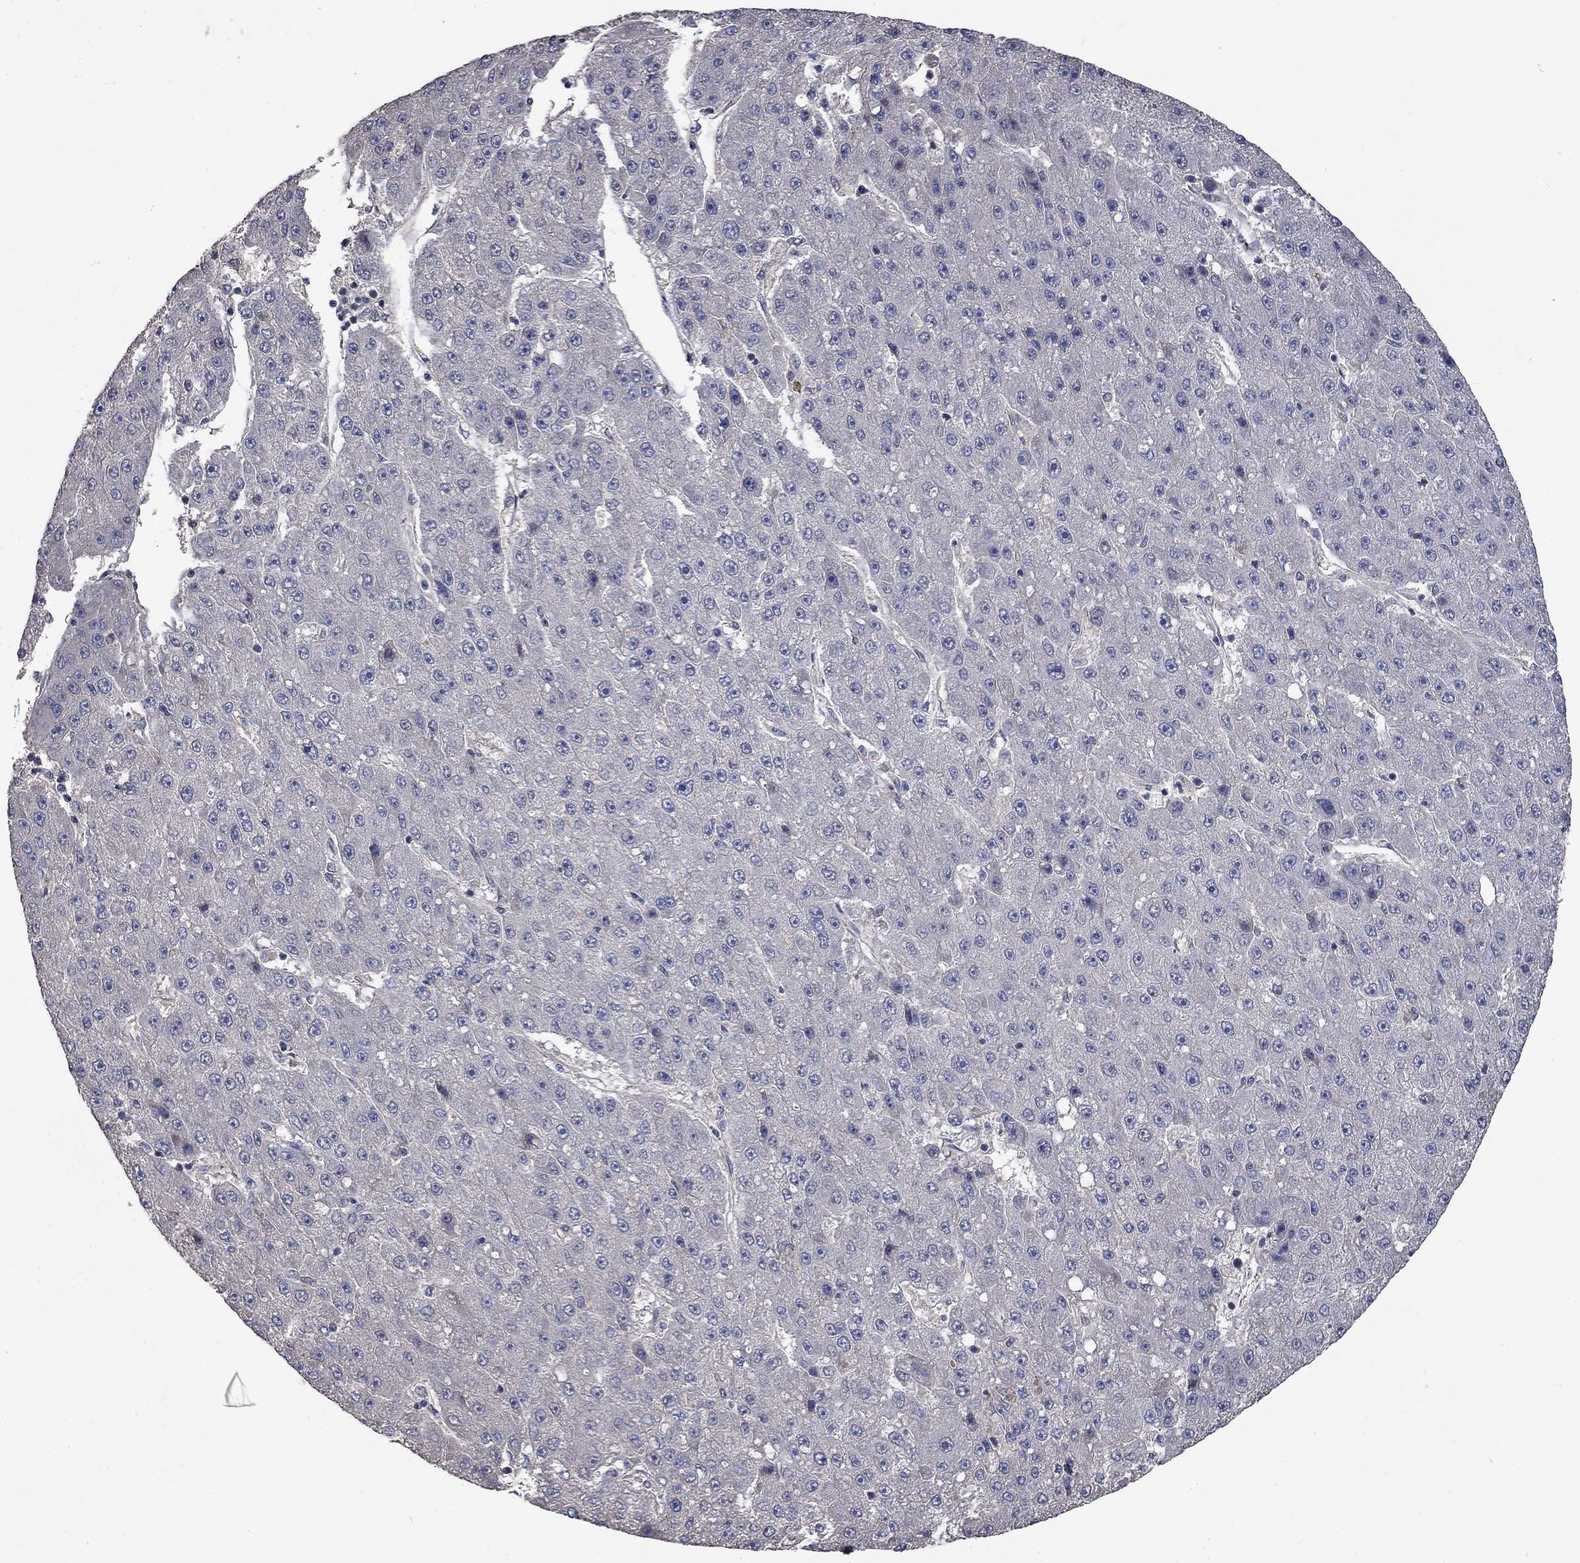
{"staining": {"intensity": "negative", "quantity": "none", "location": "none"}, "tissue": "liver cancer", "cell_type": "Tumor cells", "image_type": "cancer", "snomed": [{"axis": "morphology", "description": "Carcinoma, Hepatocellular, NOS"}, {"axis": "topography", "description": "Liver"}], "caption": "DAB (3,3'-diaminobenzidine) immunohistochemical staining of liver cancer (hepatocellular carcinoma) demonstrates no significant expression in tumor cells.", "gene": "VCAN", "patient": {"sex": "male", "age": 67}}